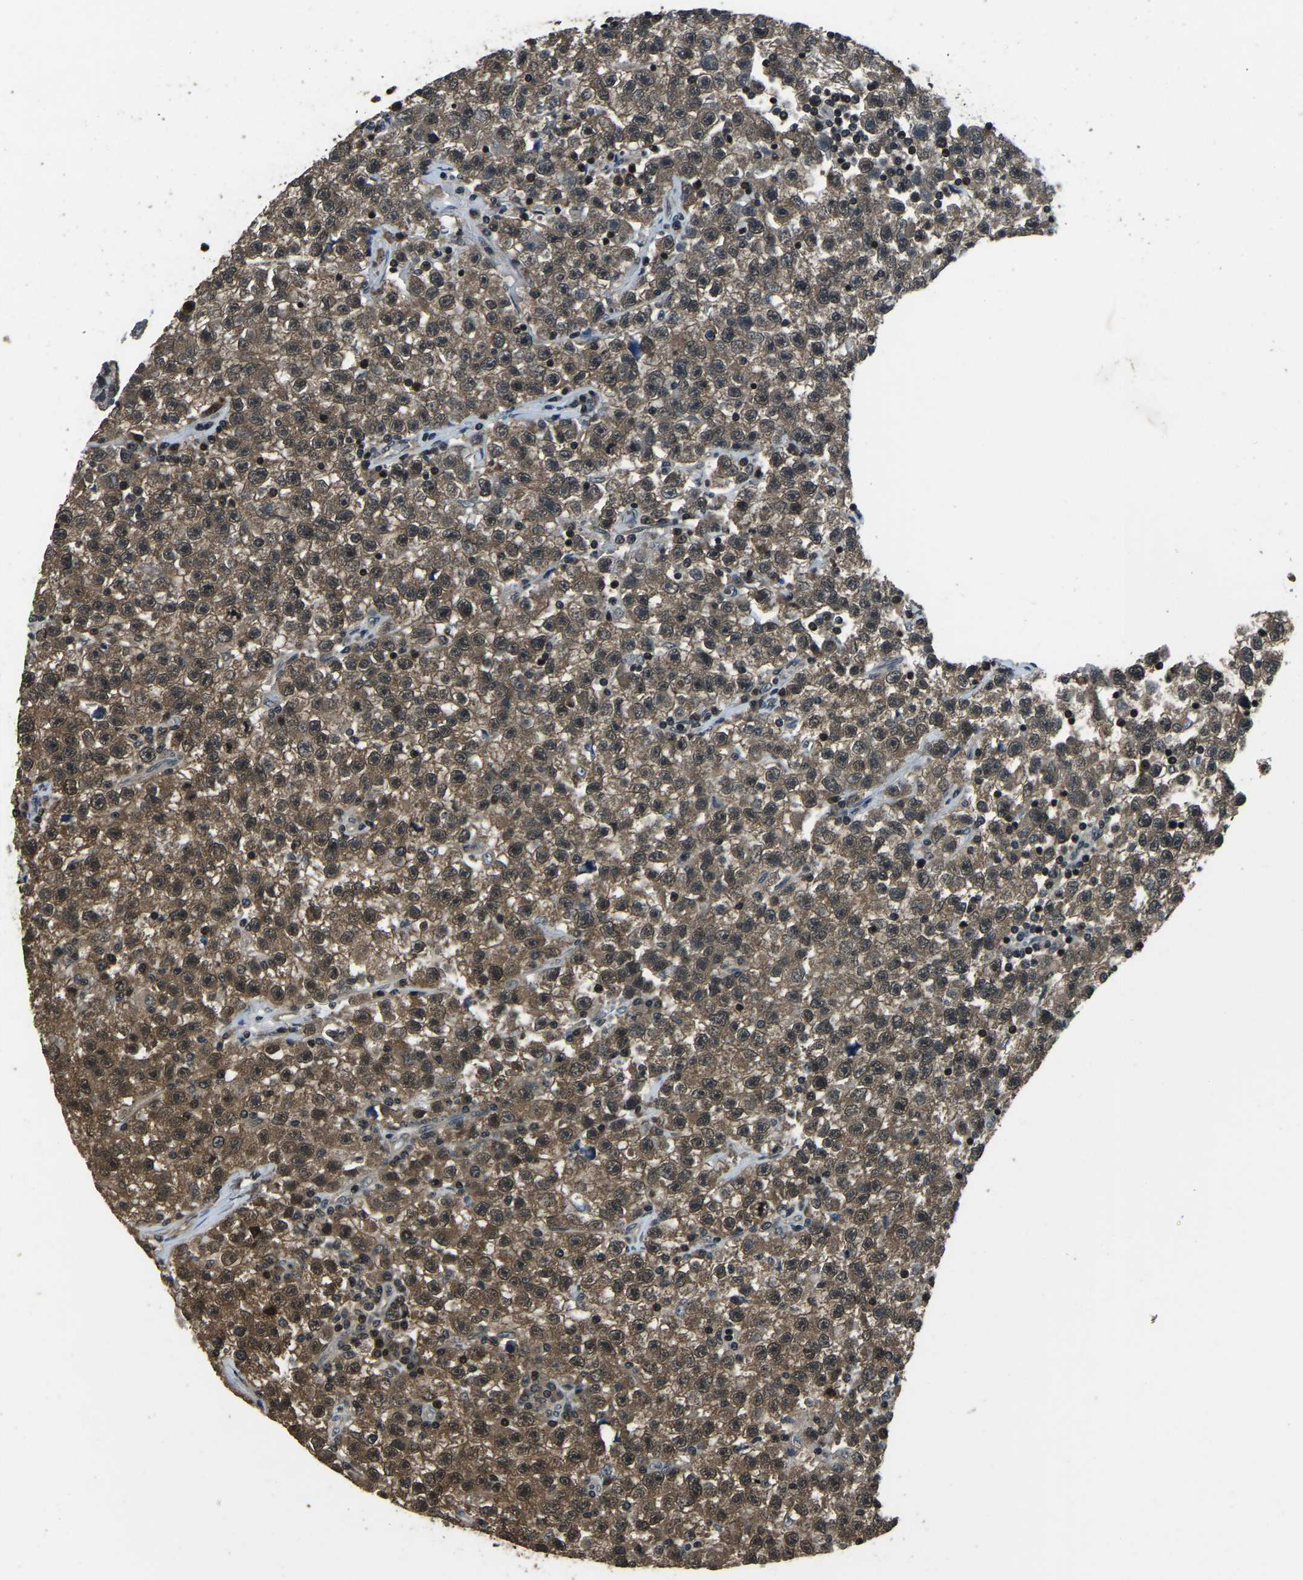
{"staining": {"intensity": "strong", "quantity": "25%-75%", "location": "cytoplasmic/membranous,nuclear"}, "tissue": "testis cancer", "cell_type": "Tumor cells", "image_type": "cancer", "snomed": [{"axis": "morphology", "description": "Seminoma, NOS"}, {"axis": "topography", "description": "Testis"}], "caption": "Testis seminoma stained with IHC shows strong cytoplasmic/membranous and nuclear staining in about 25%-75% of tumor cells. (IHC, brightfield microscopy, high magnification).", "gene": "ANKIB1", "patient": {"sex": "male", "age": 22}}